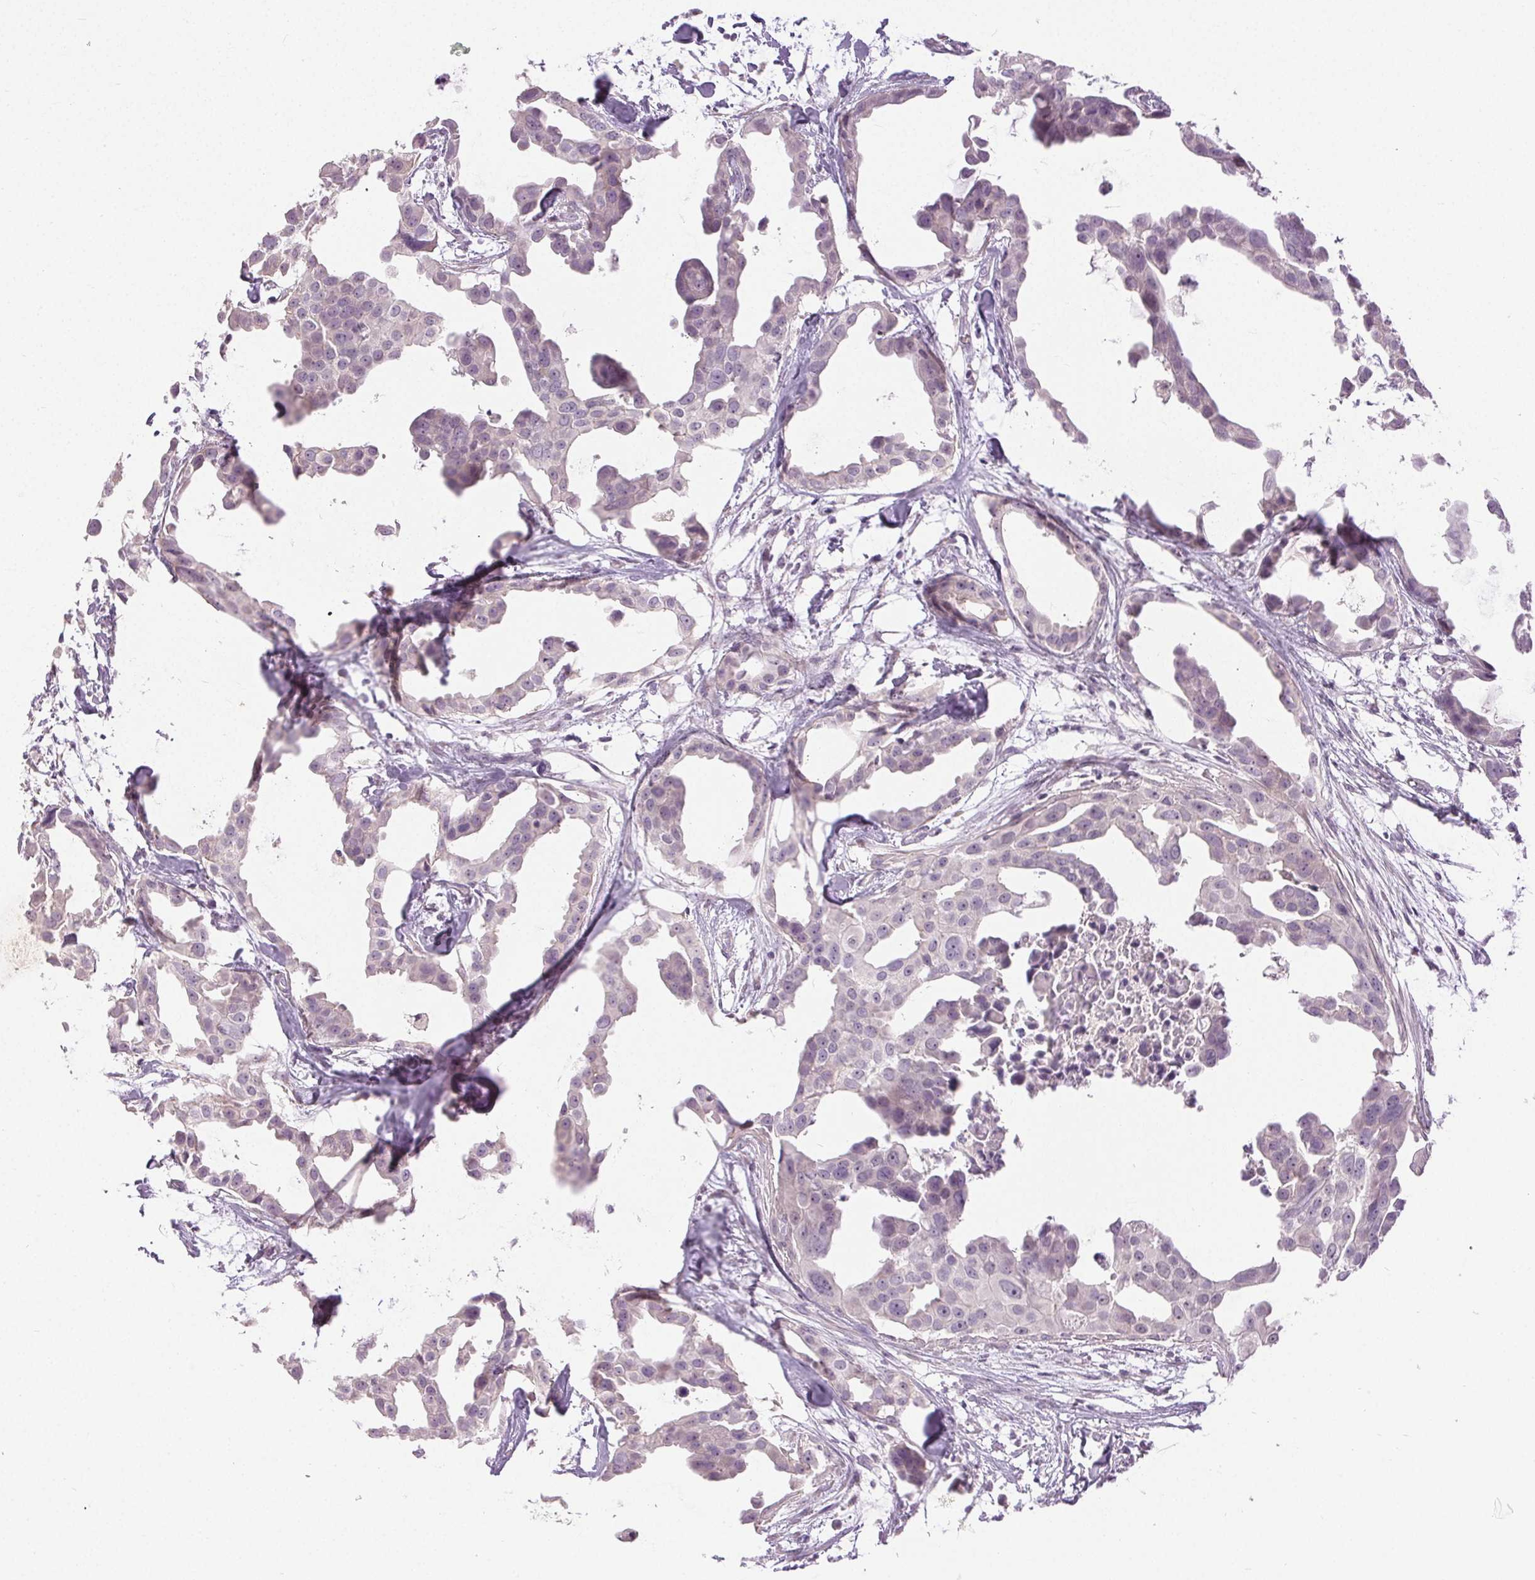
{"staining": {"intensity": "negative", "quantity": "none", "location": "none"}, "tissue": "breast cancer", "cell_type": "Tumor cells", "image_type": "cancer", "snomed": [{"axis": "morphology", "description": "Duct carcinoma"}, {"axis": "topography", "description": "Breast"}], "caption": "There is no significant expression in tumor cells of breast cancer.", "gene": "DSG3", "patient": {"sex": "female", "age": 38}}